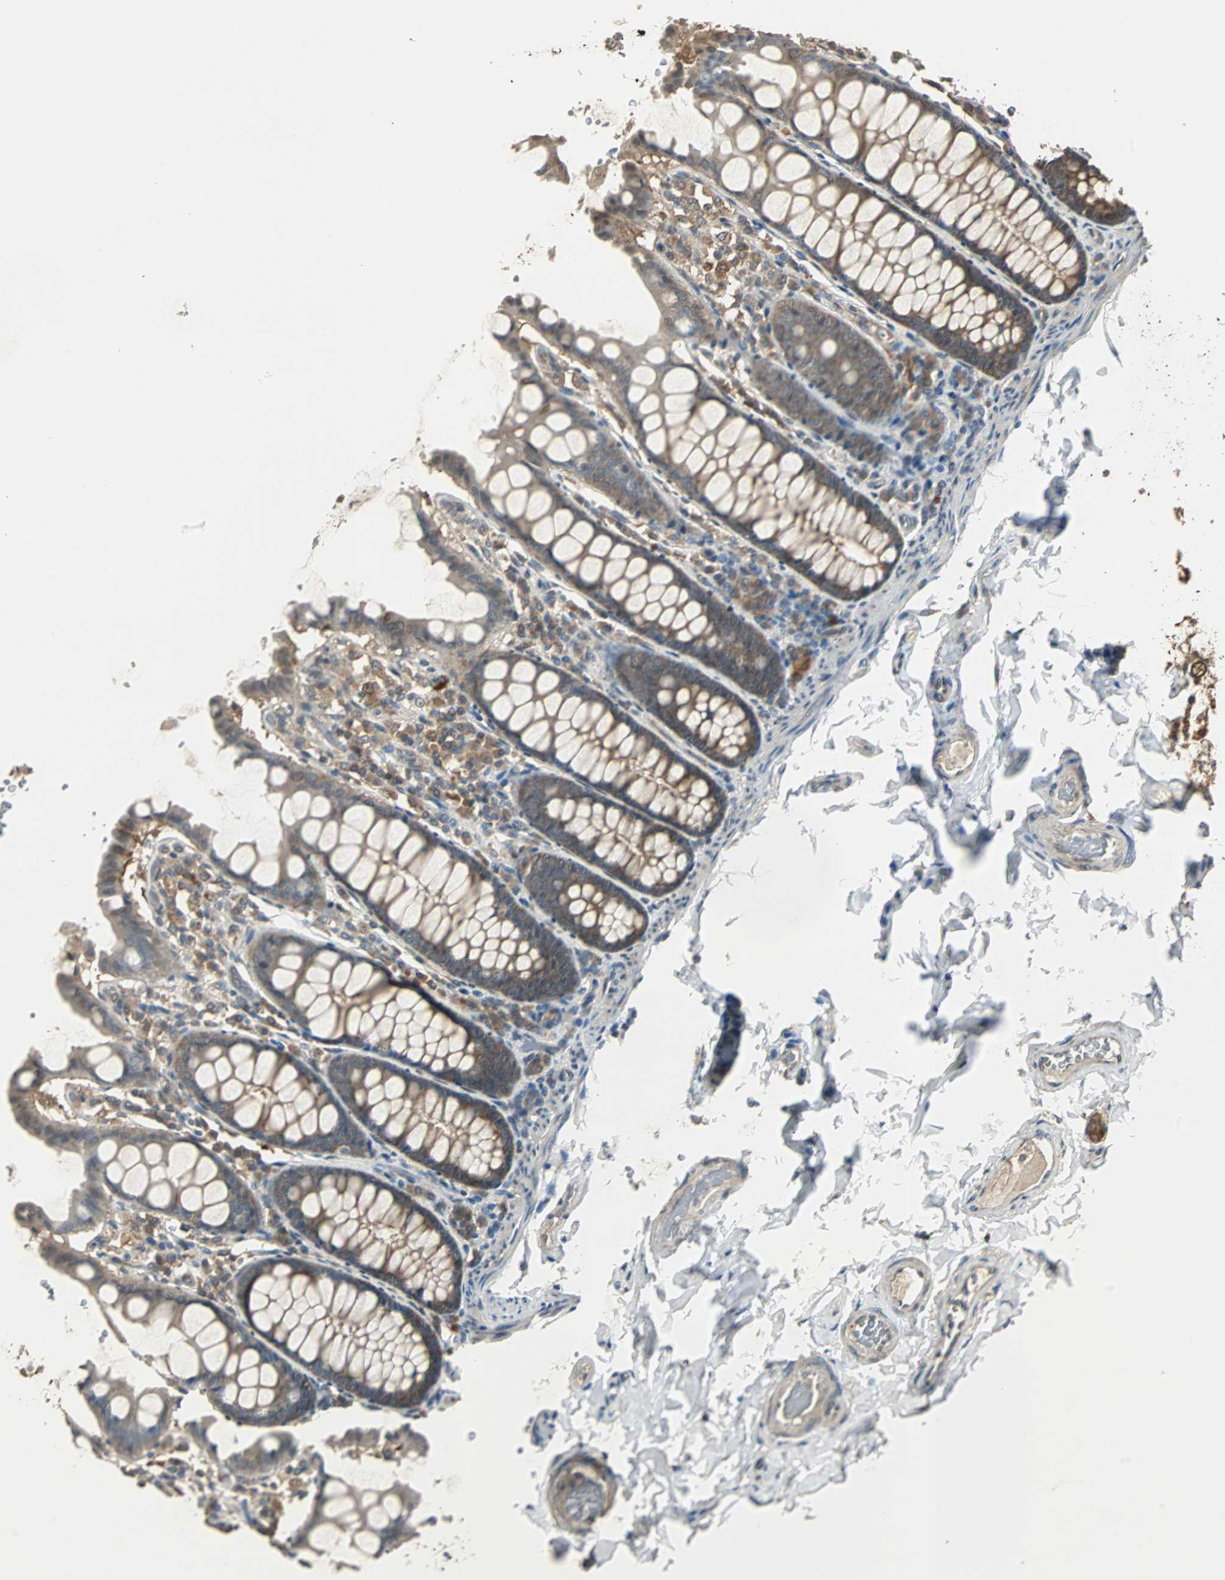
{"staining": {"intensity": "weak", "quantity": ">75%", "location": "cytoplasmic/membranous"}, "tissue": "colon", "cell_type": "Endothelial cells", "image_type": "normal", "snomed": [{"axis": "morphology", "description": "Normal tissue, NOS"}, {"axis": "topography", "description": "Colon"}], "caption": "Protein analysis of unremarkable colon displays weak cytoplasmic/membranous expression in about >75% of endothelial cells.", "gene": "ABHD2", "patient": {"sex": "female", "age": 61}}